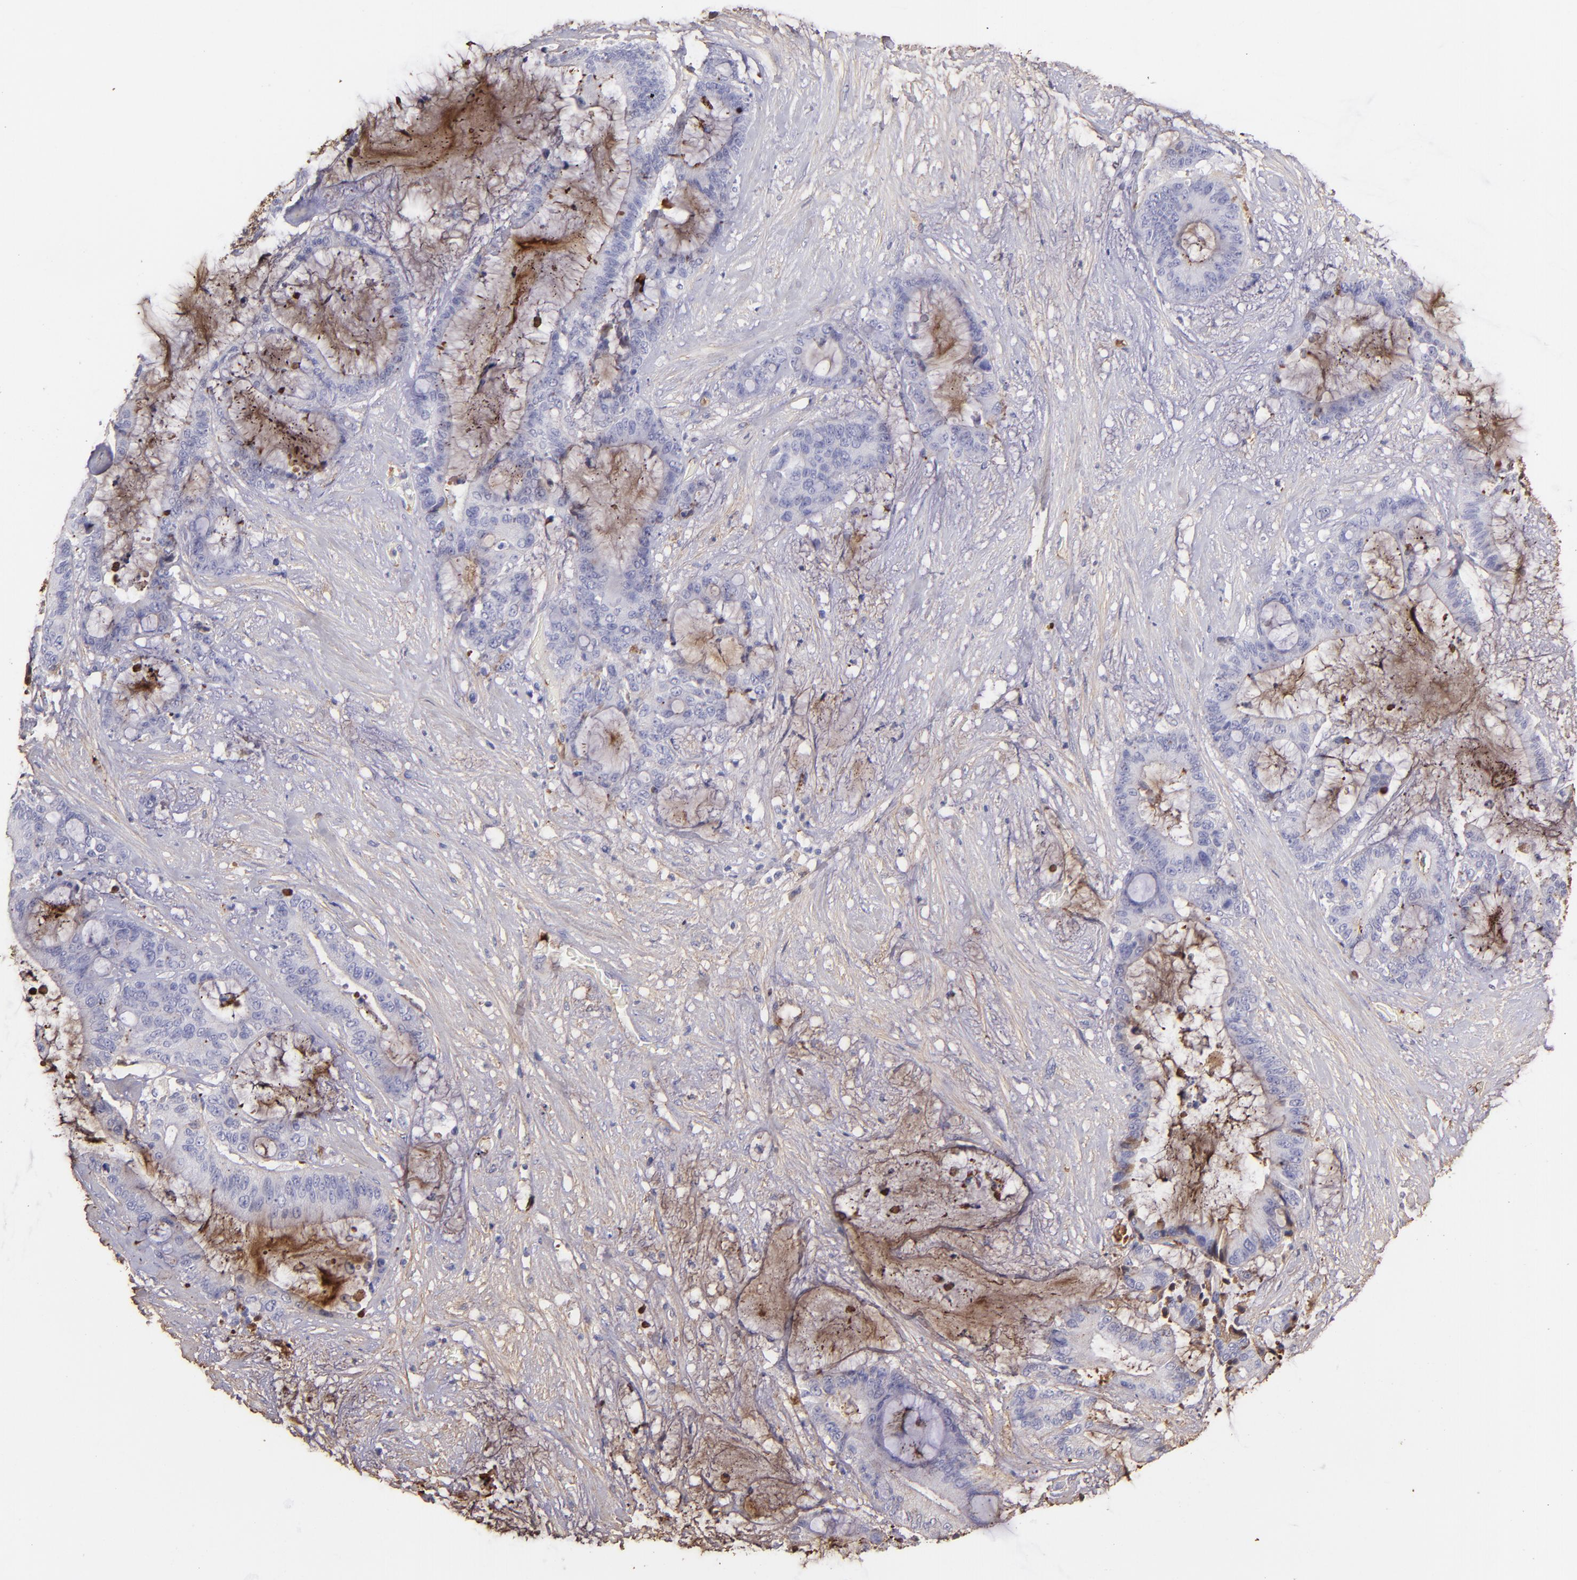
{"staining": {"intensity": "negative", "quantity": "none", "location": "none"}, "tissue": "liver cancer", "cell_type": "Tumor cells", "image_type": "cancer", "snomed": [{"axis": "morphology", "description": "Cholangiocarcinoma"}, {"axis": "topography", "description": "Liver"}], "caption": "This is an IHC histopathology image of human liver cholangiocarcinoma. There is no positivity in tumor cells.", "gene": "FGB", "patient": {"sex": "female", "age": 73}}